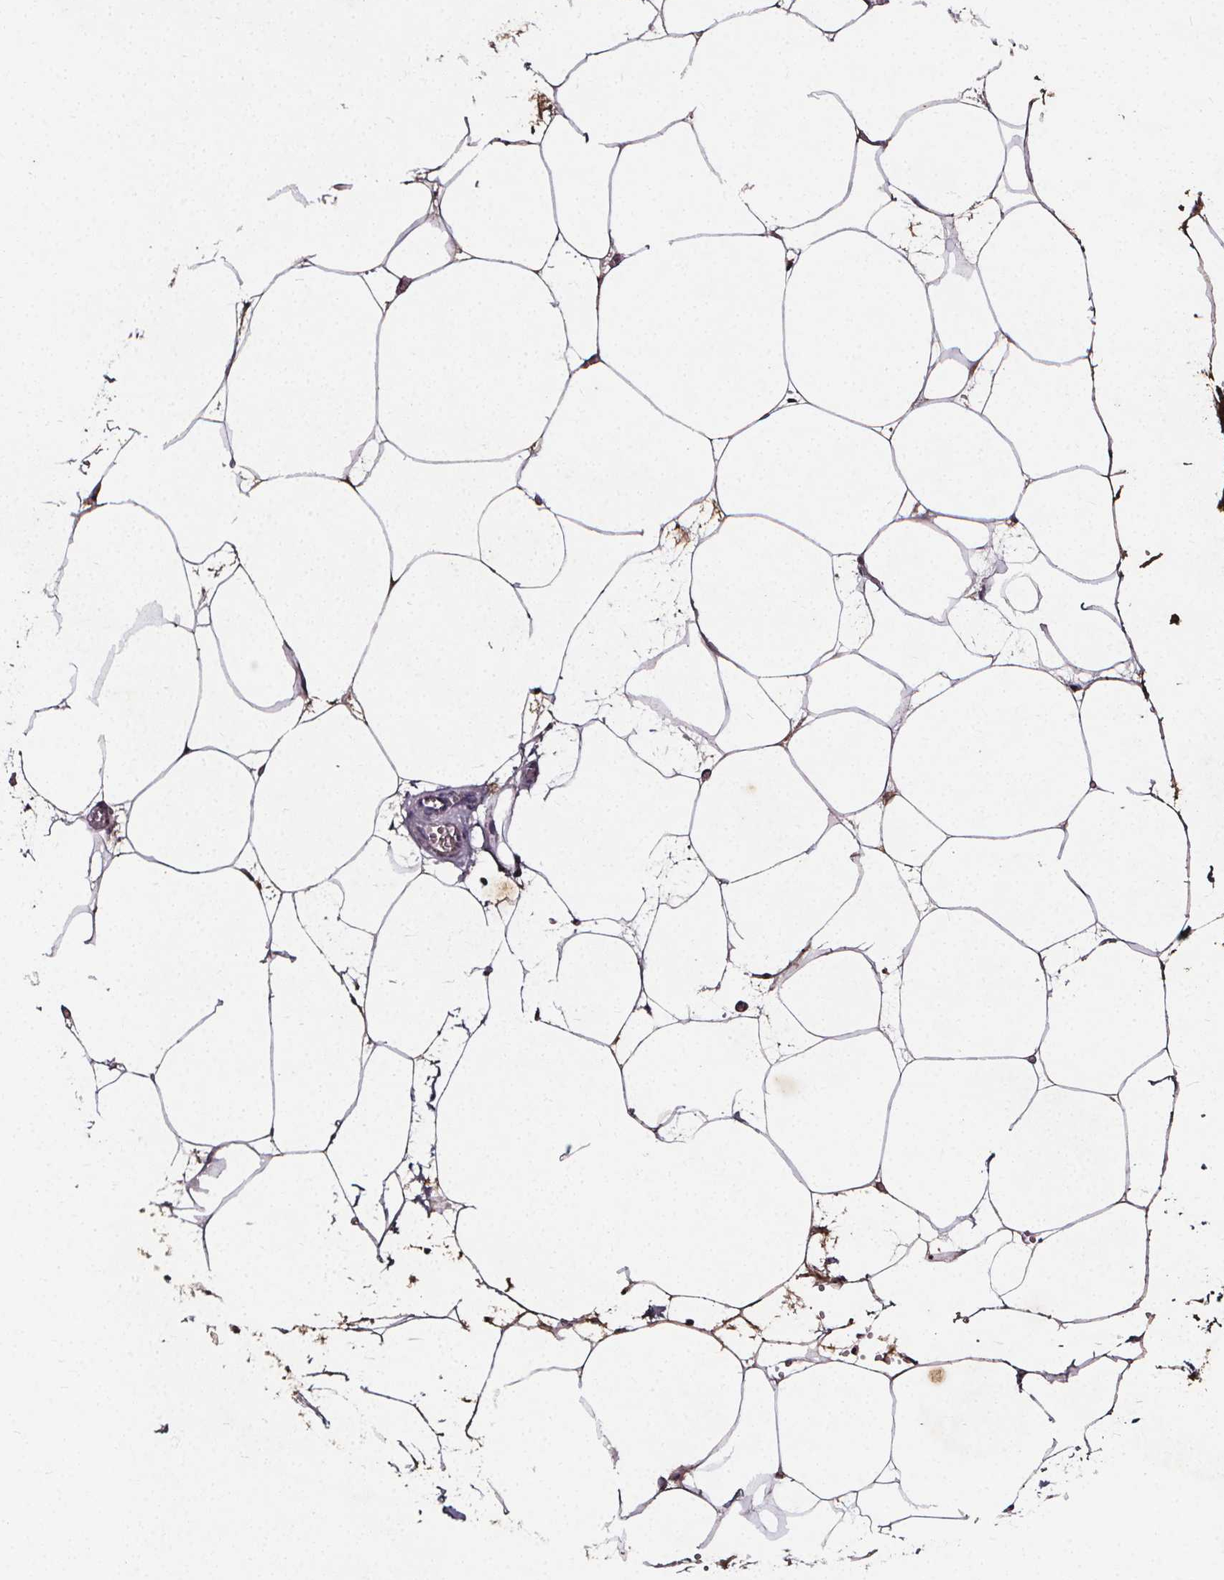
{"staining": {"intensity": "moderate", "quantity": "25%-75%", "location": "cytoplasmic/membranous"}, "tissue": "adipose tissue", "cell_type": "Adipocytes", "image_type": "normal", "snomed": [{"axis": "morphology", "description": "Normal tissue, NOS"}, {"axis": "topography", "description": "Adipose tissue"}, {"axis": "topography", "description": "Pancreas"}, {"axis": "topography", "description": "Peripheral nerve tissue"}], "caption": "Adipose tissue stained for a protein exhibits moderate cytoplasmic/membranous positivity in adipocytes.", "gene": "SPAG8", "patient": {"sex": "female", "age": 58}}